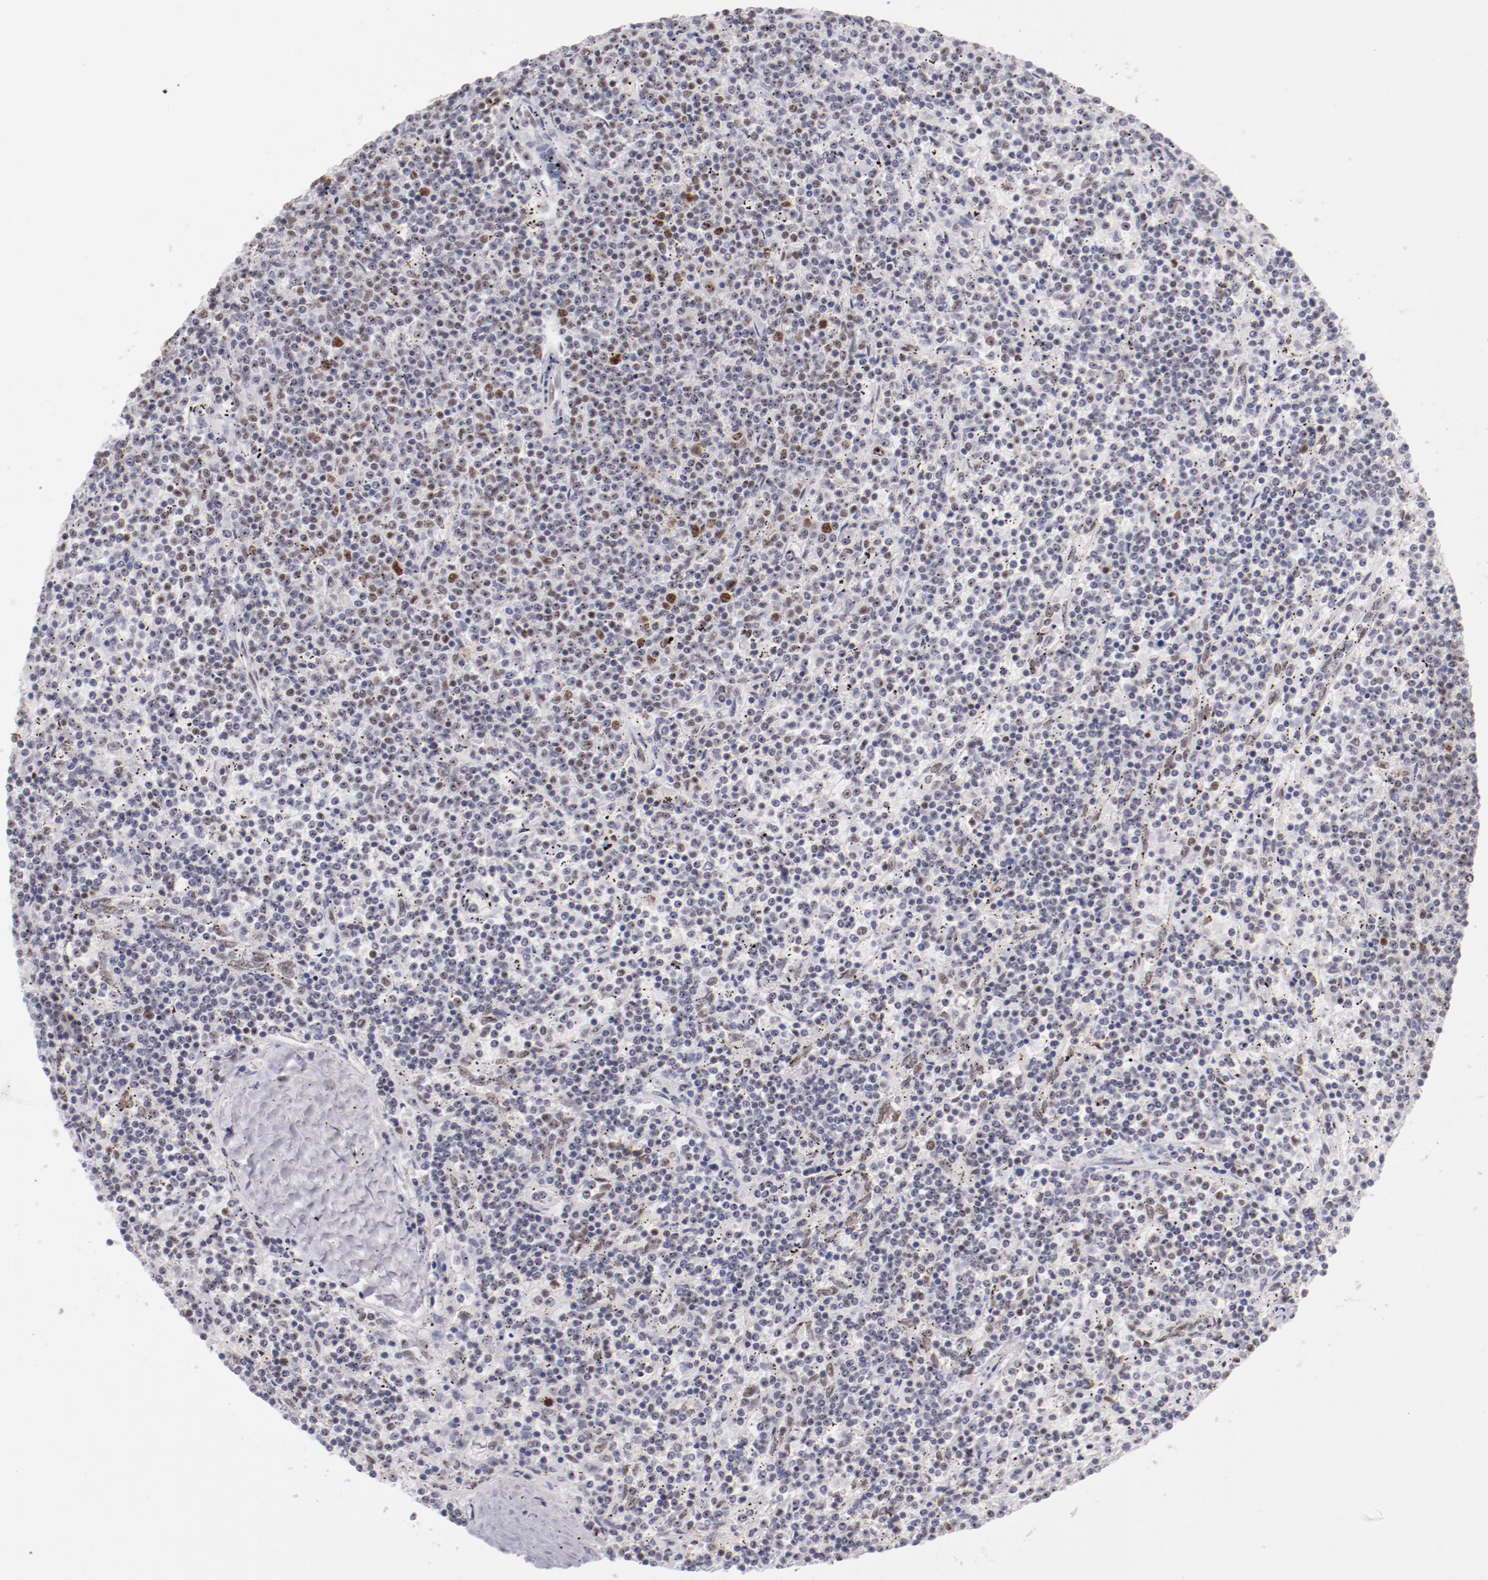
{"staining": {"intensity": "strong", "quantity": "<25%", "location": "nuclear"}, "tissue": "lymphoma", "cell_type": "Tumor cells", "image_type": "cancer", "snomed": [{"axis": "morphology", "description": "Malignant lymphoma, non-Hodgkin's type, Low grade"}, {"axis": "topography", "description": "Spleen"}], "caption": "Tumor cells exhibit medium levels of strong nuclear staining in approximately <25% of cells in lymphoma.", "gene": "TFAP4", "patient": {"sex": "female", "age": 50}}